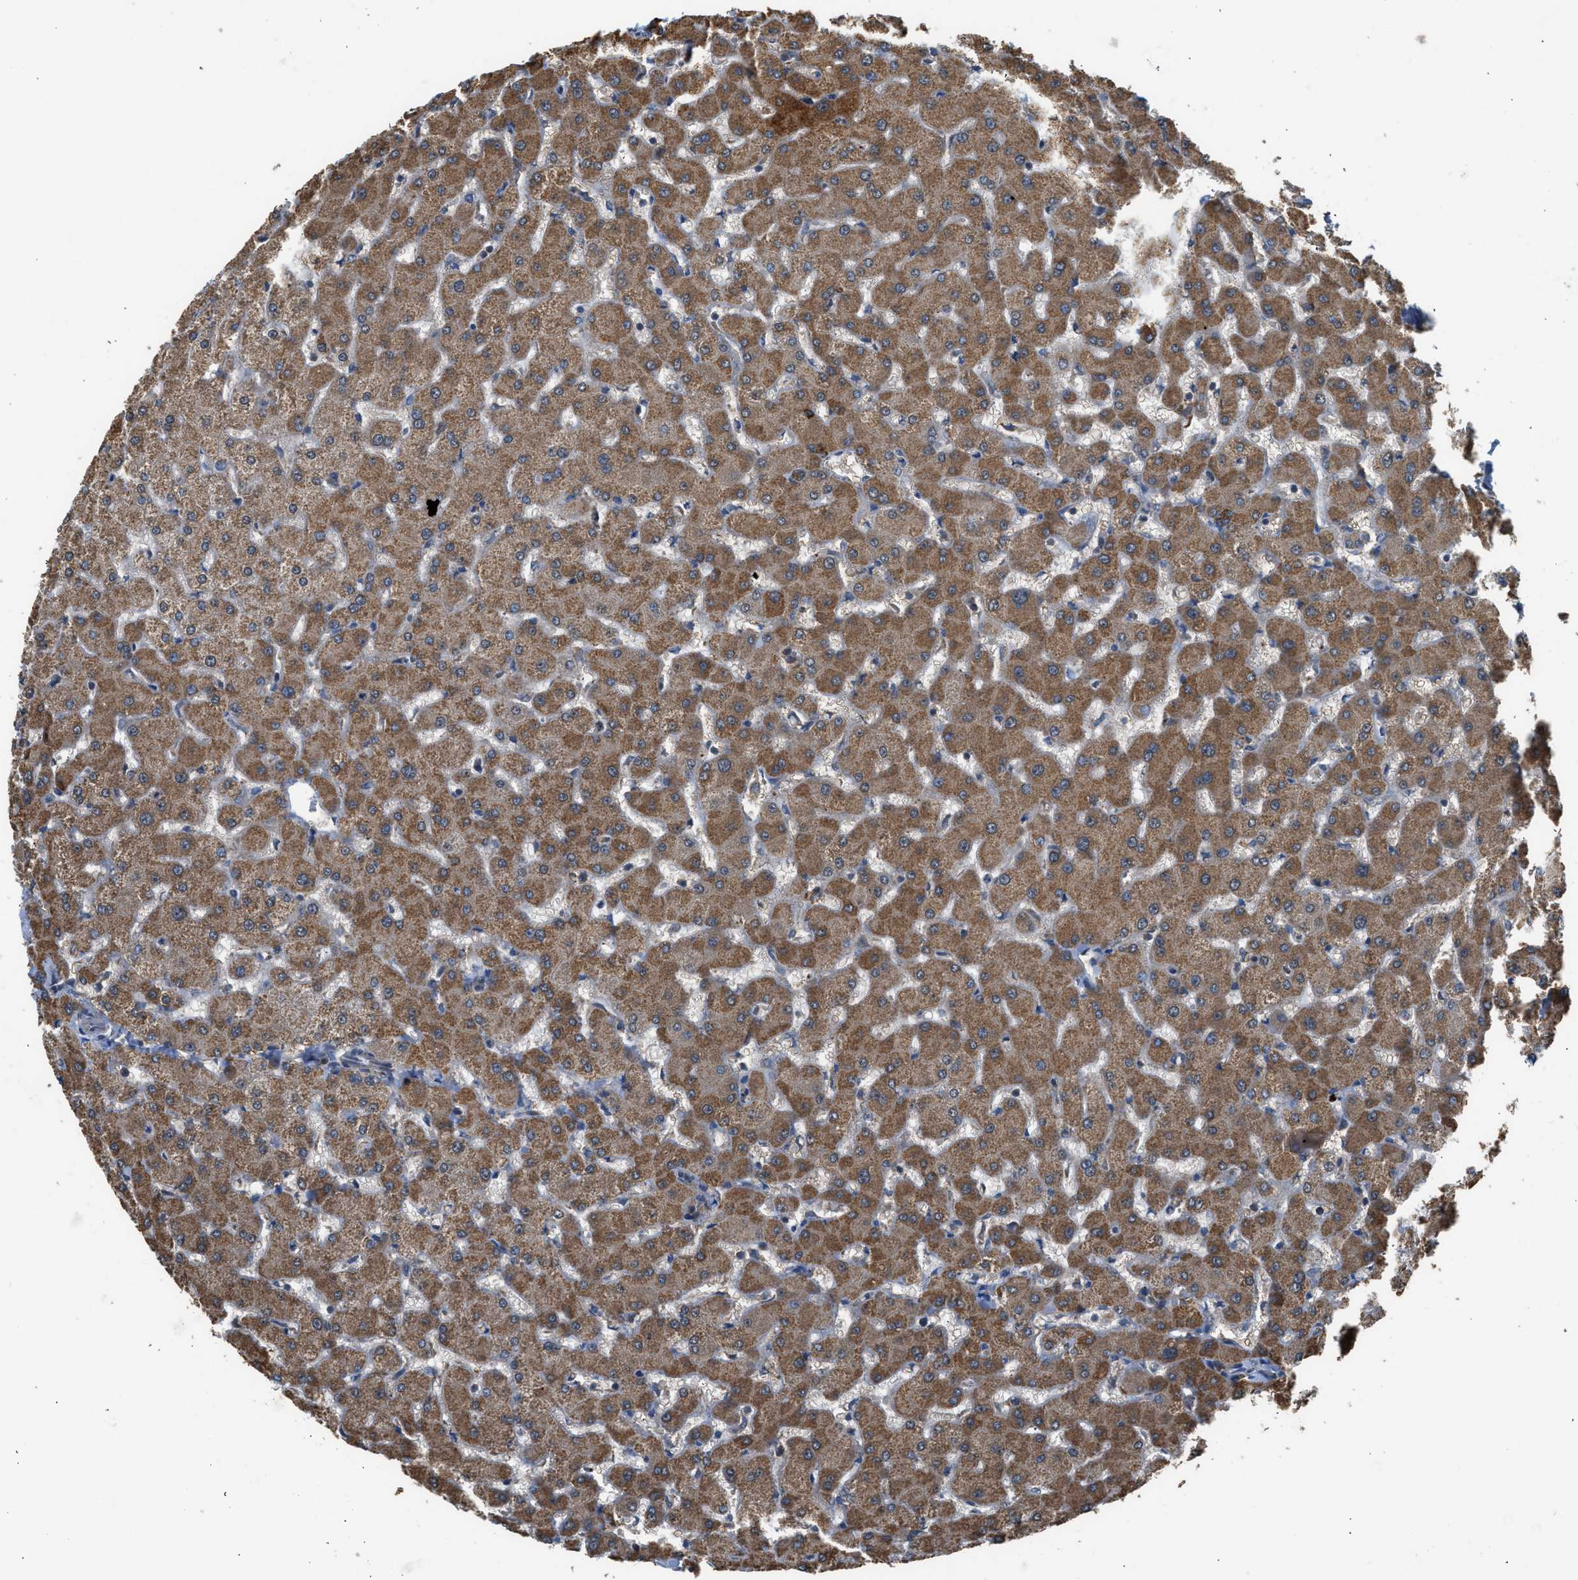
{"staining": {"intensity": "strong", "quantity": ">75%", "location": "cytoplasmic/membranous"}, "tissue": "liver", "cell_type": "Cholangiocytes", "image_type": "normal", "snomed": [{"axis": "morphology", "description": "Normal tissue, NOS"}, {"axis": "topography", "description": "Liver"}], "caption": "Normal liver reveals strong cytoplasmic/membranous positivity in about >75% of cholangiocytes (DAB (3,3'-diaminobenzidine) = brown stain, brightfield microscopy at high magnification)..", "gene": "STARD3", "patient": {"sex": "female", "age": 63}}